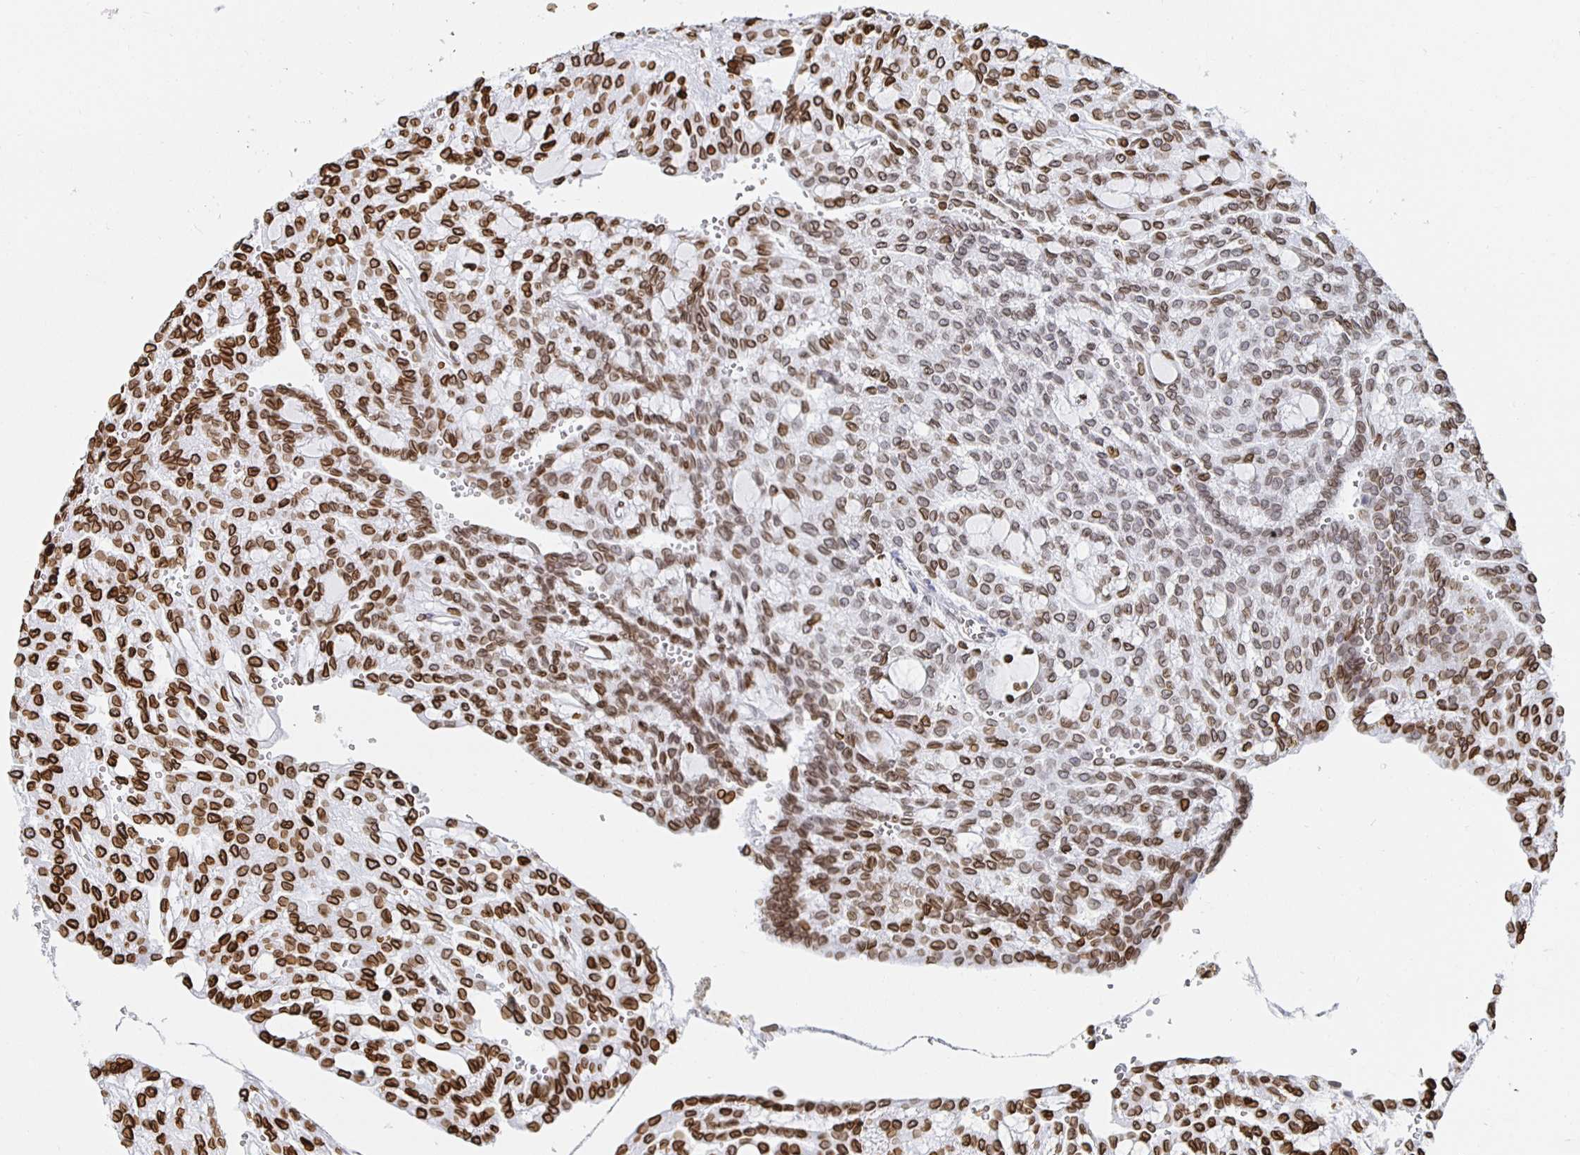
{"staining": {"intensity": "strong", "quantity": ">75%", "location": "cytoplasmic/membranous,nuclear"}, "tissue": "renal cancer", "cell_type": "Tumor cells", "image_type": "cancer", "snomed": [{"axis": "morphology", "description": "Adenocarcinoma, NOS"}, {"axis": "topography", "description": "Kidney"}], "caption": "The immunohistochemical stain labels strong cytoplasmic/membranous and nuclear expression in tumor cells of renal adenocarcinoma tissue. The staining was performed using DAB (3,3'-diaminobenzidine) to visualize the protein expression in brown, while the nuclei were stained in blue with hematoxylin (Magnification: 20x).", "gene": "LMNB1", "patient": {"sex": "male", "age": 63}}